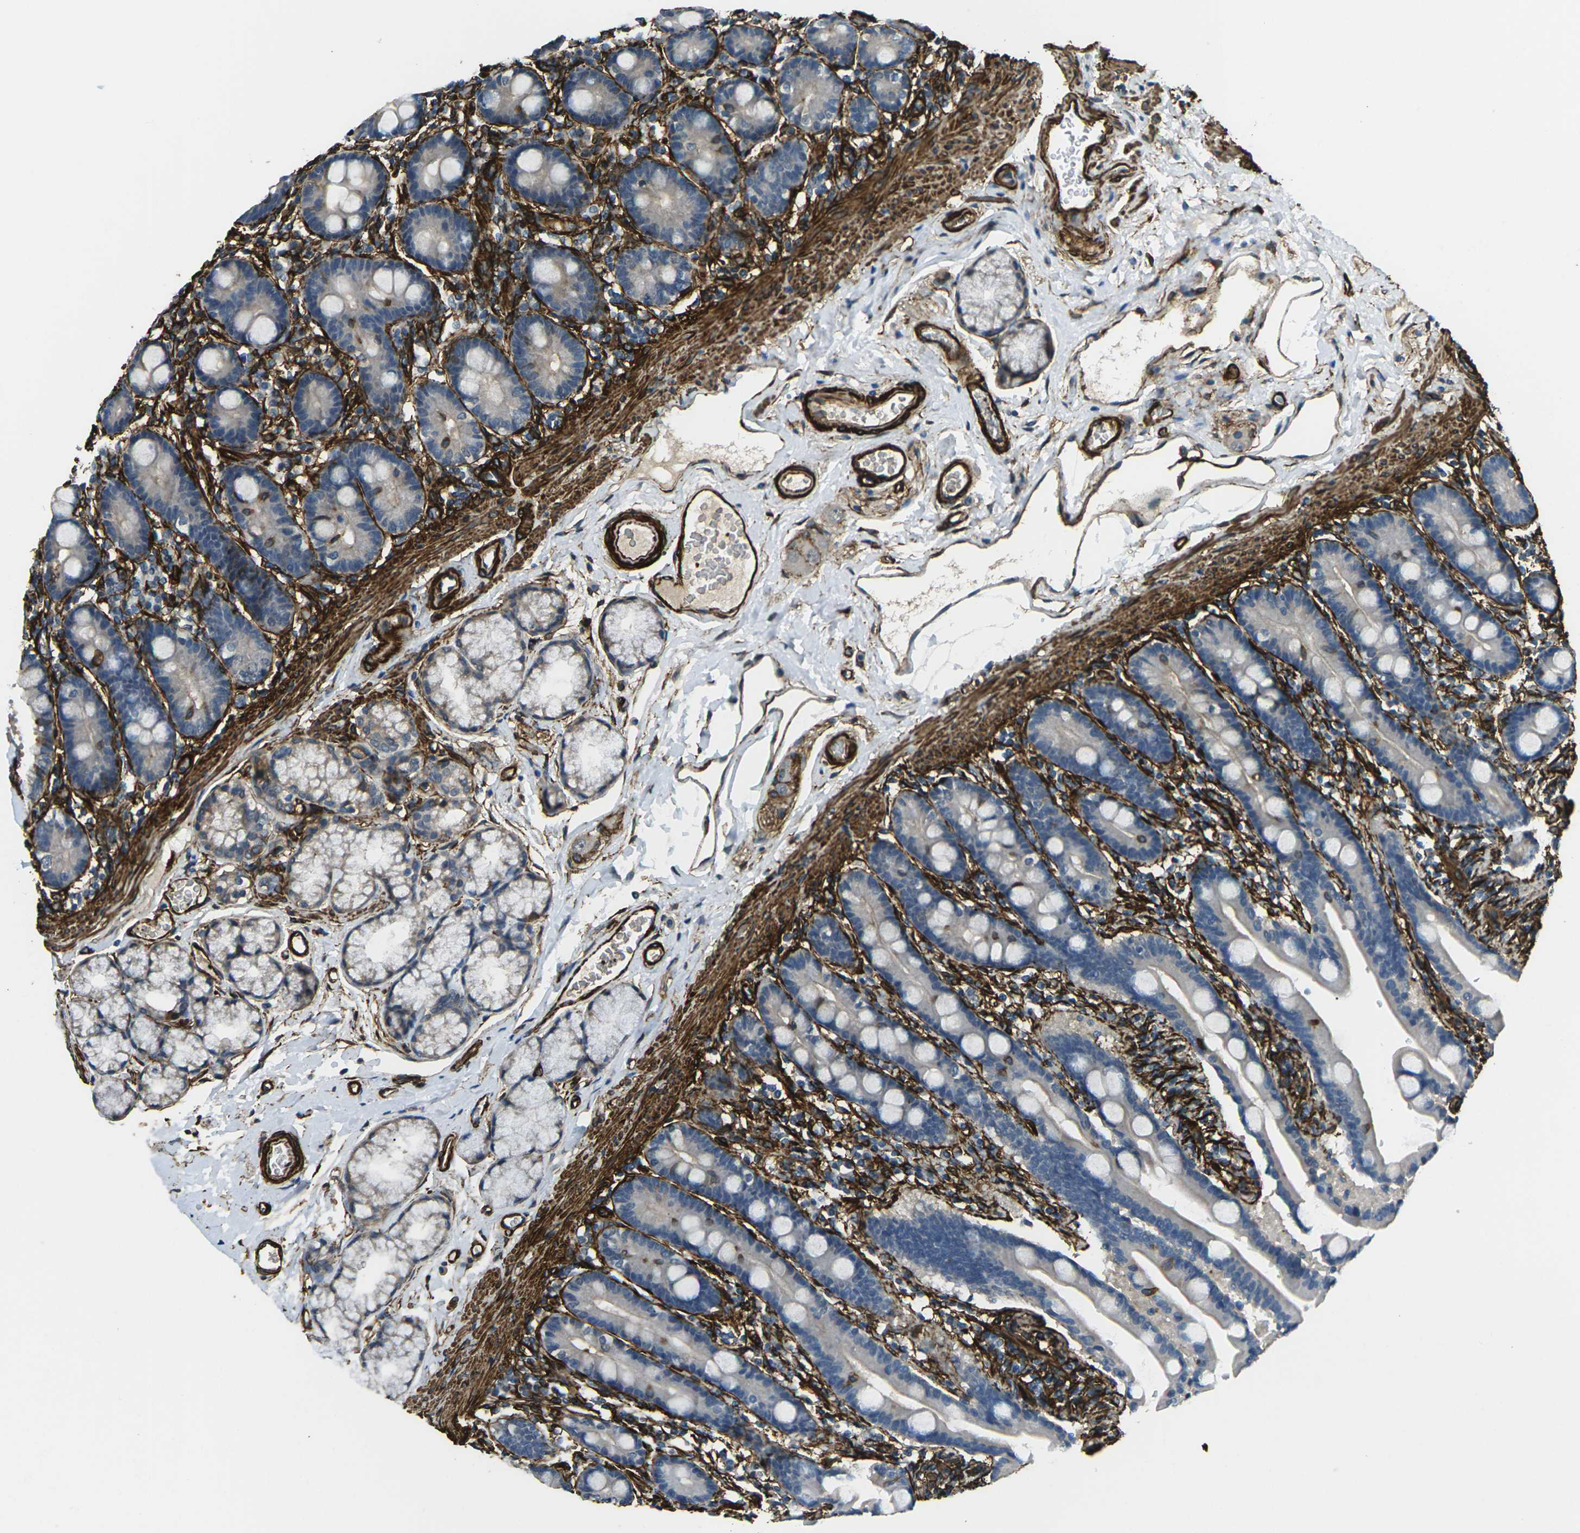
{"staining": {"intensity": "negative", "quantity": "none", "location": "none"}, "tissue": "duodenum", "cell_type": "Glandular cells", "image_type": "normal", "snomed": [{"axis": "morphology", "description": "Normal tissue, NOS"}, {"axis": "topography", "description": "Duodenum"}], "caption": "The micrograph reveals no significant staining in glandular cells of duodenum. Brightfield microscopy of immunohistochemistry (IHC) stained with DAB (3,3'-diaminobenzidine) (brown) and hematoxylin (blue), captured at high magnification.", "gene": "GRAMD1C", "patient": {"sex": "male", "age": 54}}